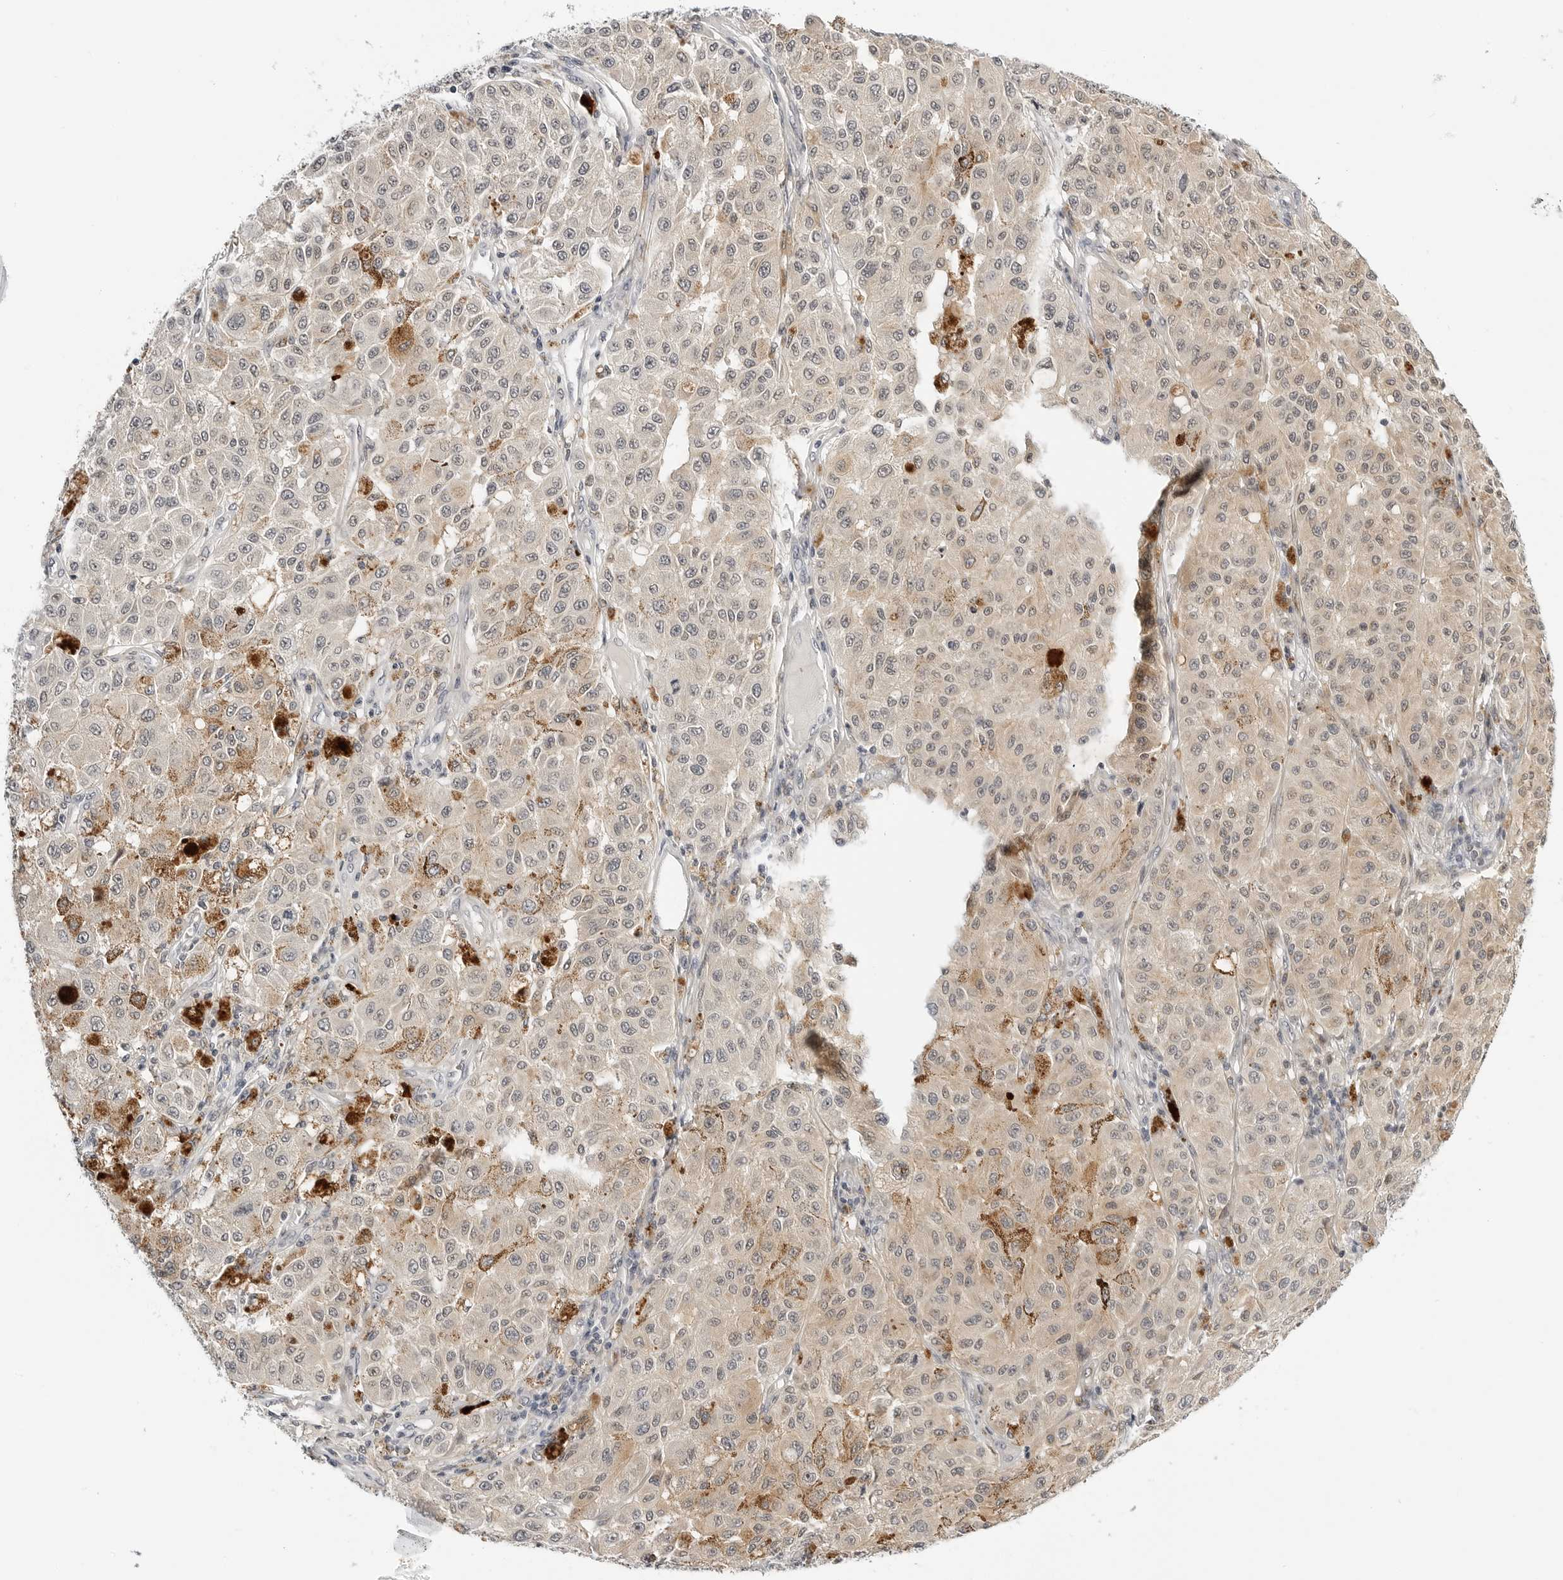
{"staining": {"intensity": "moderate", "quantity": "<25%", "location": "cytoplasmic/membranous"}, "tissue": "melanoma", "cell_type": "Tumor cells", "image_type": "cancer", "snomed": [{"axis": "morphology", "description": "Malignant melanoma, NOS"}, {"axis": "topography", "description": "Skin"}], "caption": "This micrograph exhibits immunohistochemistry (IHC) staining of malignant melanoma, with low moderate cytoplasmic/membranous positivity in about <25% of tumor cells.", "gene": "MAP2K5", "patient": {"sex": "female", "age": 64}}